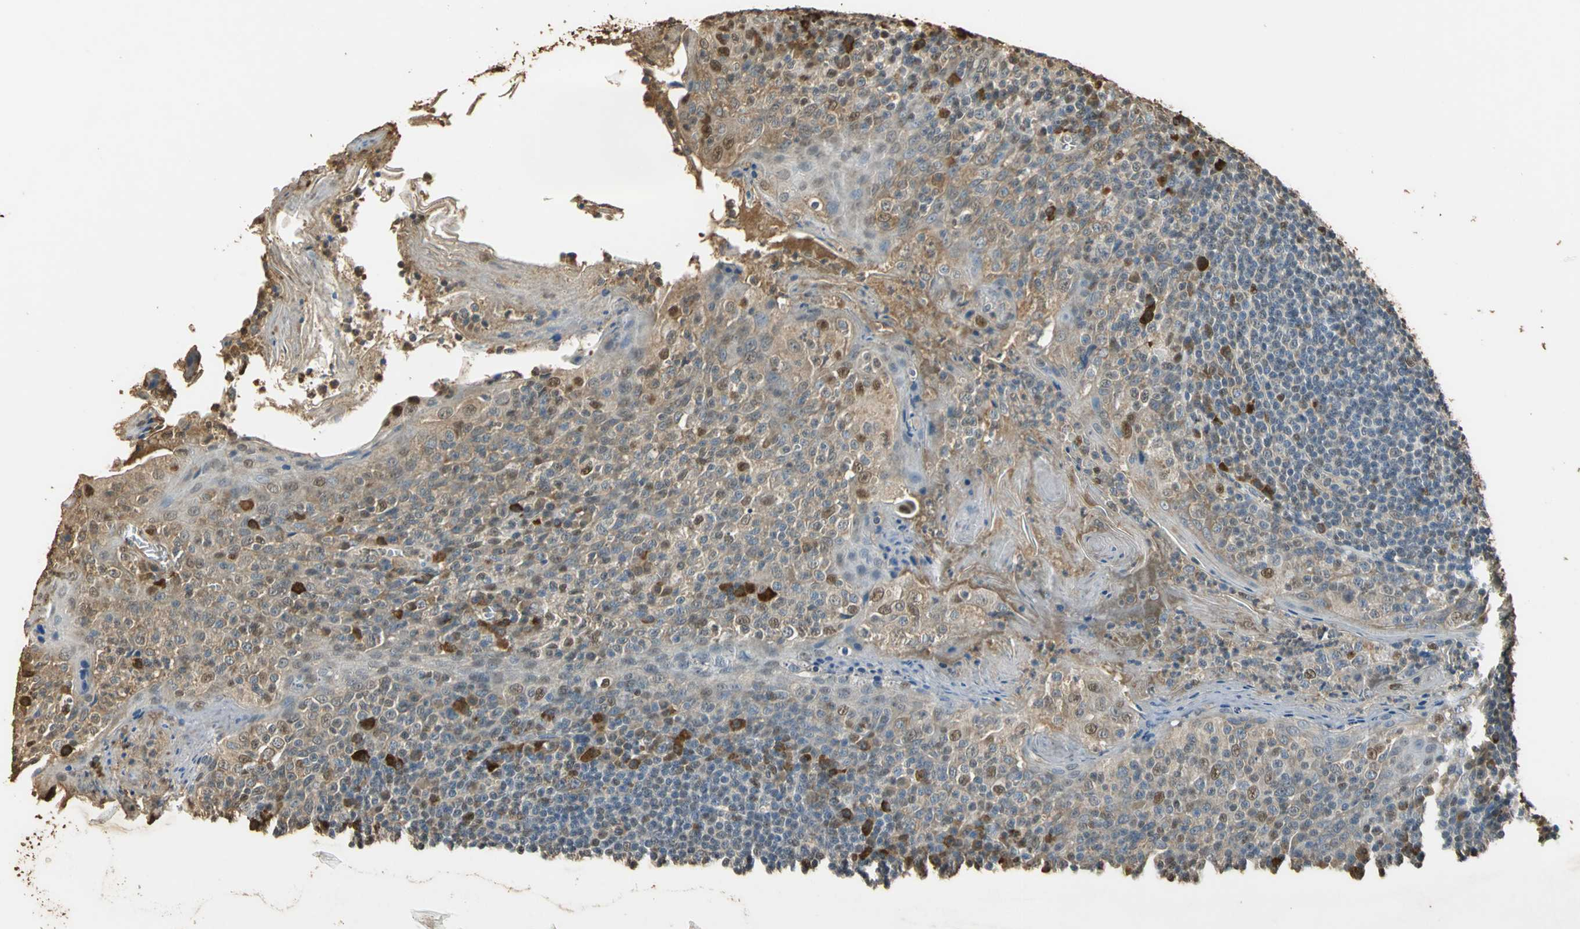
{"staining": {"intensity": "weak", "quantity": "25%-75%", "location": "cytoplasmic/membranous"}, "tissue": "tonsil", "cell_type": "Germinal center cells", "image_type": "normal", "snomed": [{"axis": "morphology", "description": "Normal tissue, NOS"}, {"axis": "topography", "description": "Tonsil"}], "caption": "Immunohistochemical staining of benign human tonsil exhibits weak cytoplasmic/membranous protein expression in about 25%-75% of germinal center cells.", "gene": "GAPDH", "patient": {"sex": "male", "age": 31}}